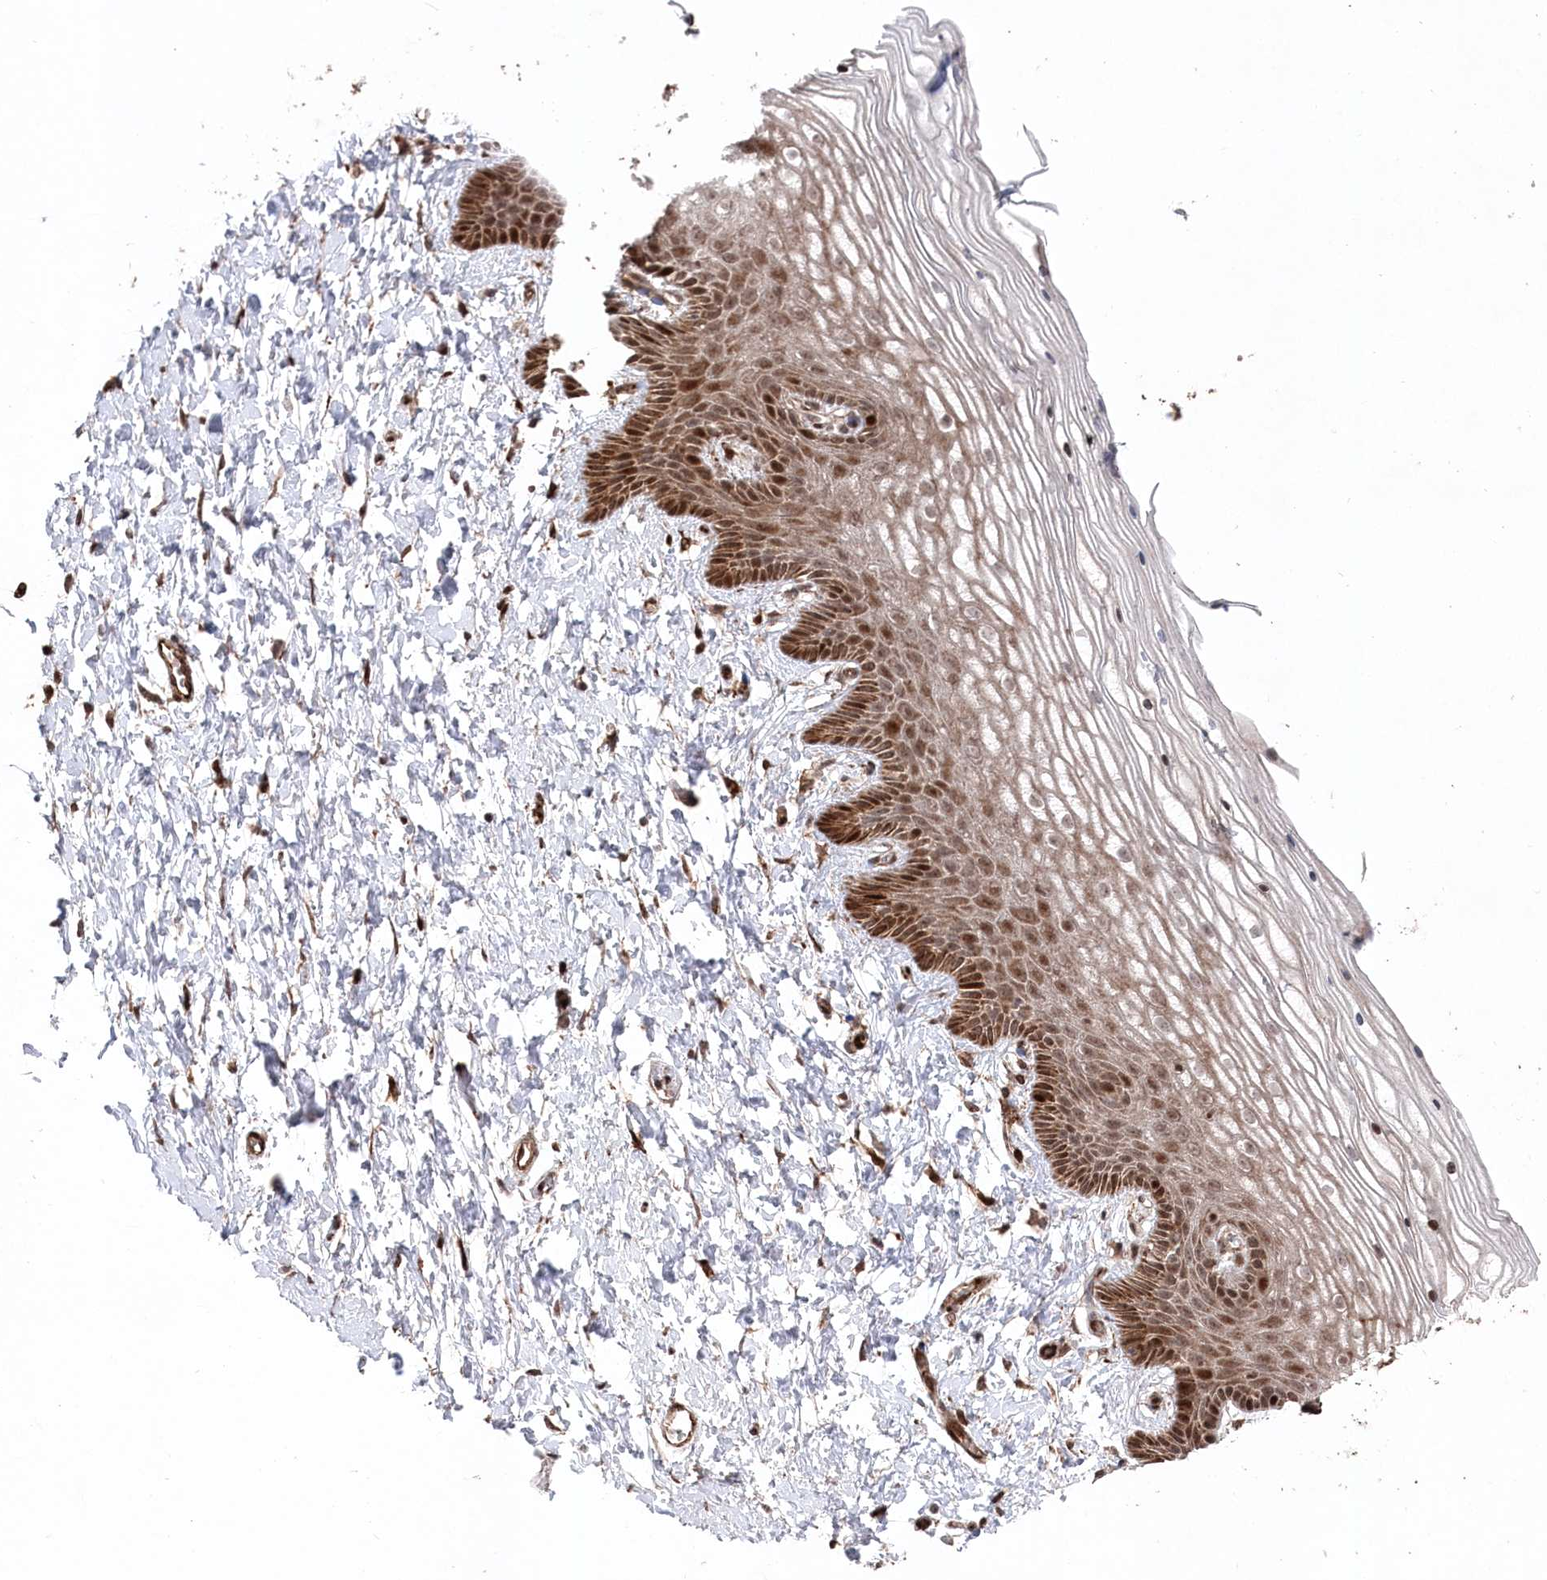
{"staining": {"intensity": "strong", "quantity": "25%-75%", "location": "cytoplasmic/membranous,nuclear"}, "tissue": "vagina", "cell_type": "Squamous epithelial cells", "image_type": "normal", "snomed": [{"axis": "morphology", "description": "Normal tissue, NOS"}, {"axis": "topography", "description": "Vagina"}, {"axis": "topography", "description": "Cervix"}], "caption": "The image demonstrates immunohistochemical staining of unremarkable vagina. There is strong cytoplasmic/membranous,nuclear expression is seen in approximately 25%-75% of squamous epithelial cells.", "gene": "POLR3A", "patient": {"sex": "female", "age": 40}}